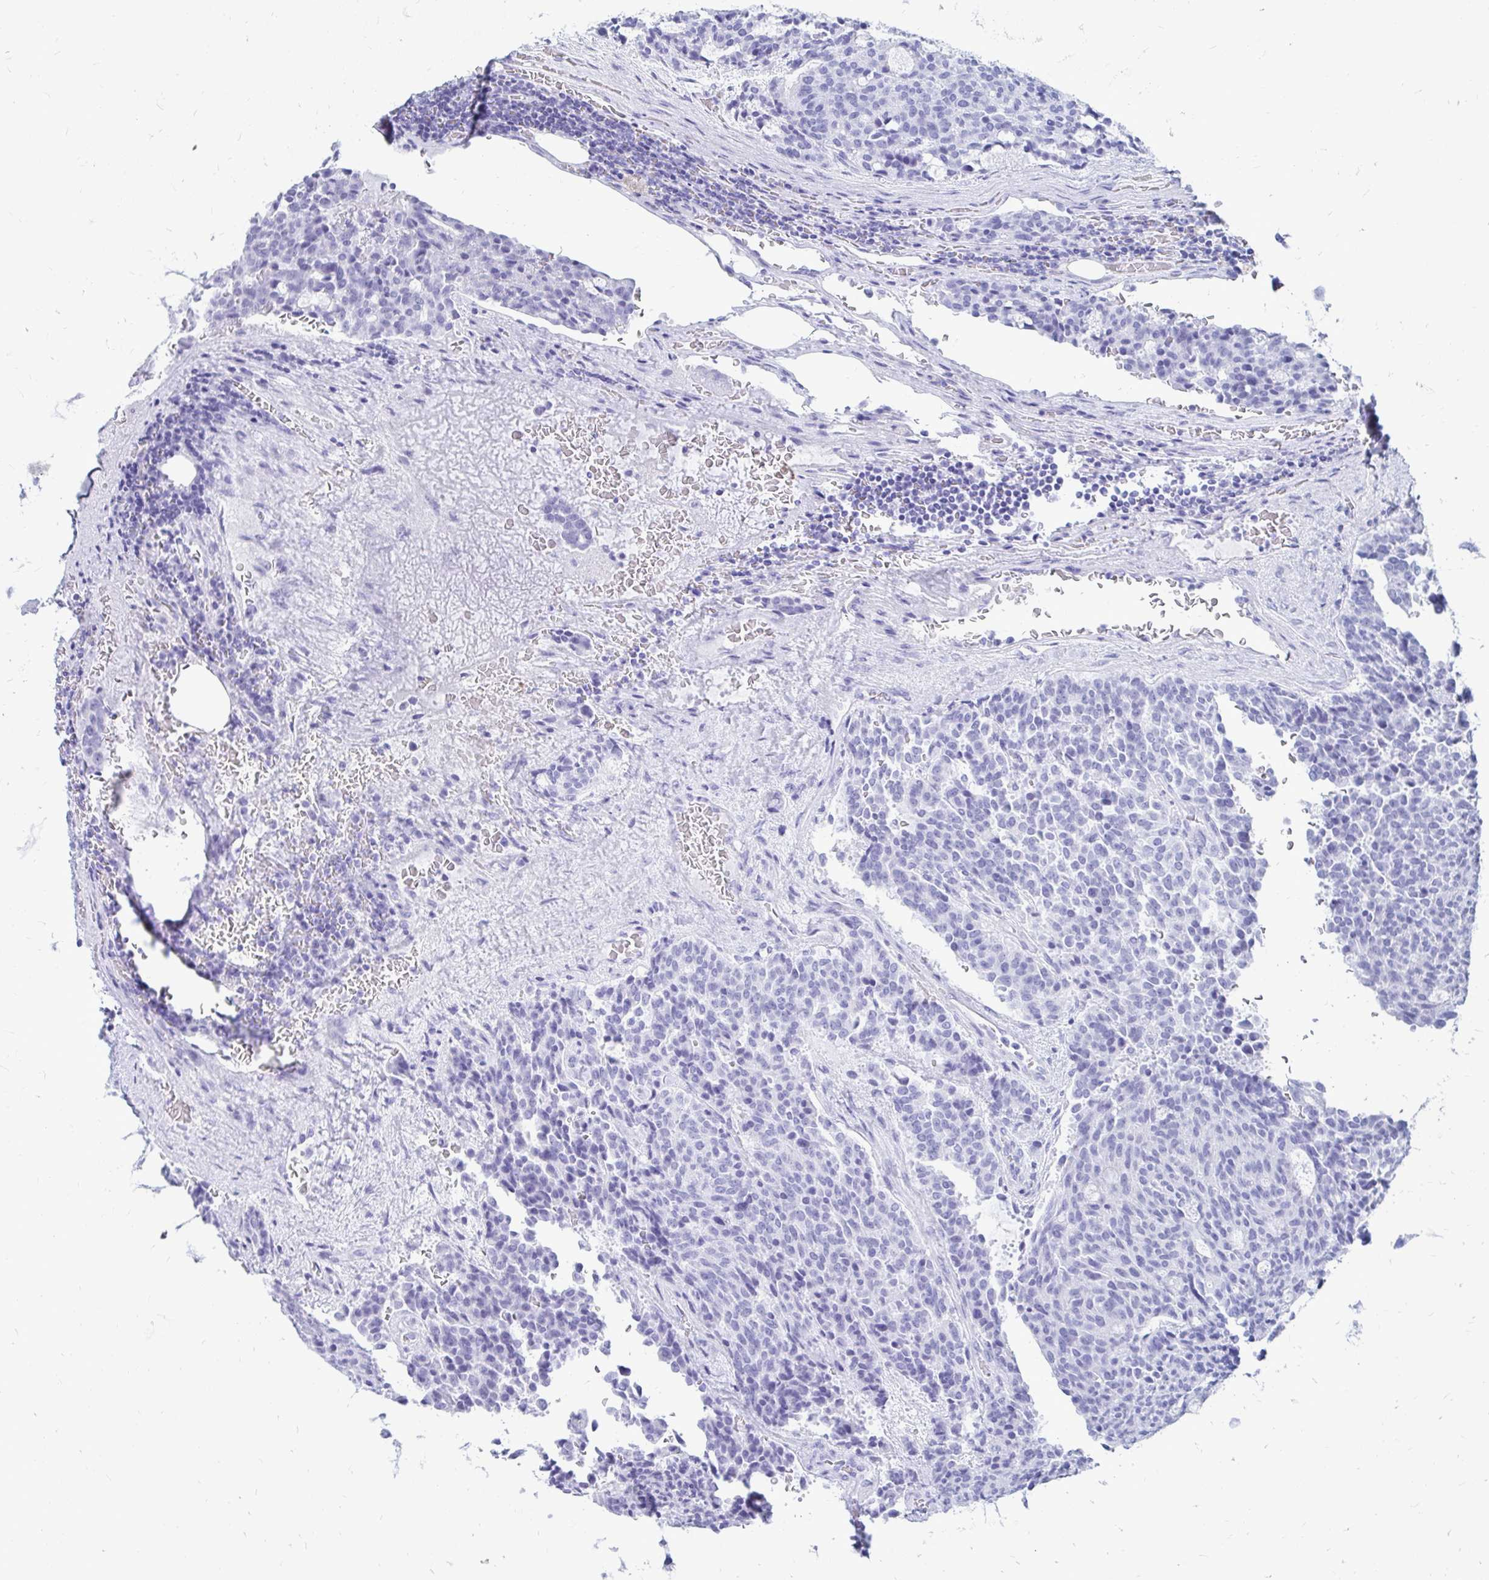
{"staining": {"intensity": "negative", "quantity": "none", "location": "none"}, "tissue": "carcinoid", "cell_type": "Tumor cells", "image_type": "cancer", "snomed": [{"axis": "morphology", "description": "Carcinoid, malignant, NOS"}, {"axis": "topography", "description": "Pancreas"}], "caption": "Immunohistochemistry of human carcinoid (malignant) reveals no staining in tumor cells. (DAB immunohistochemistry, high magnification).", "gene": "OR10R2", "patient": {"sex": "female", "age": 54}}